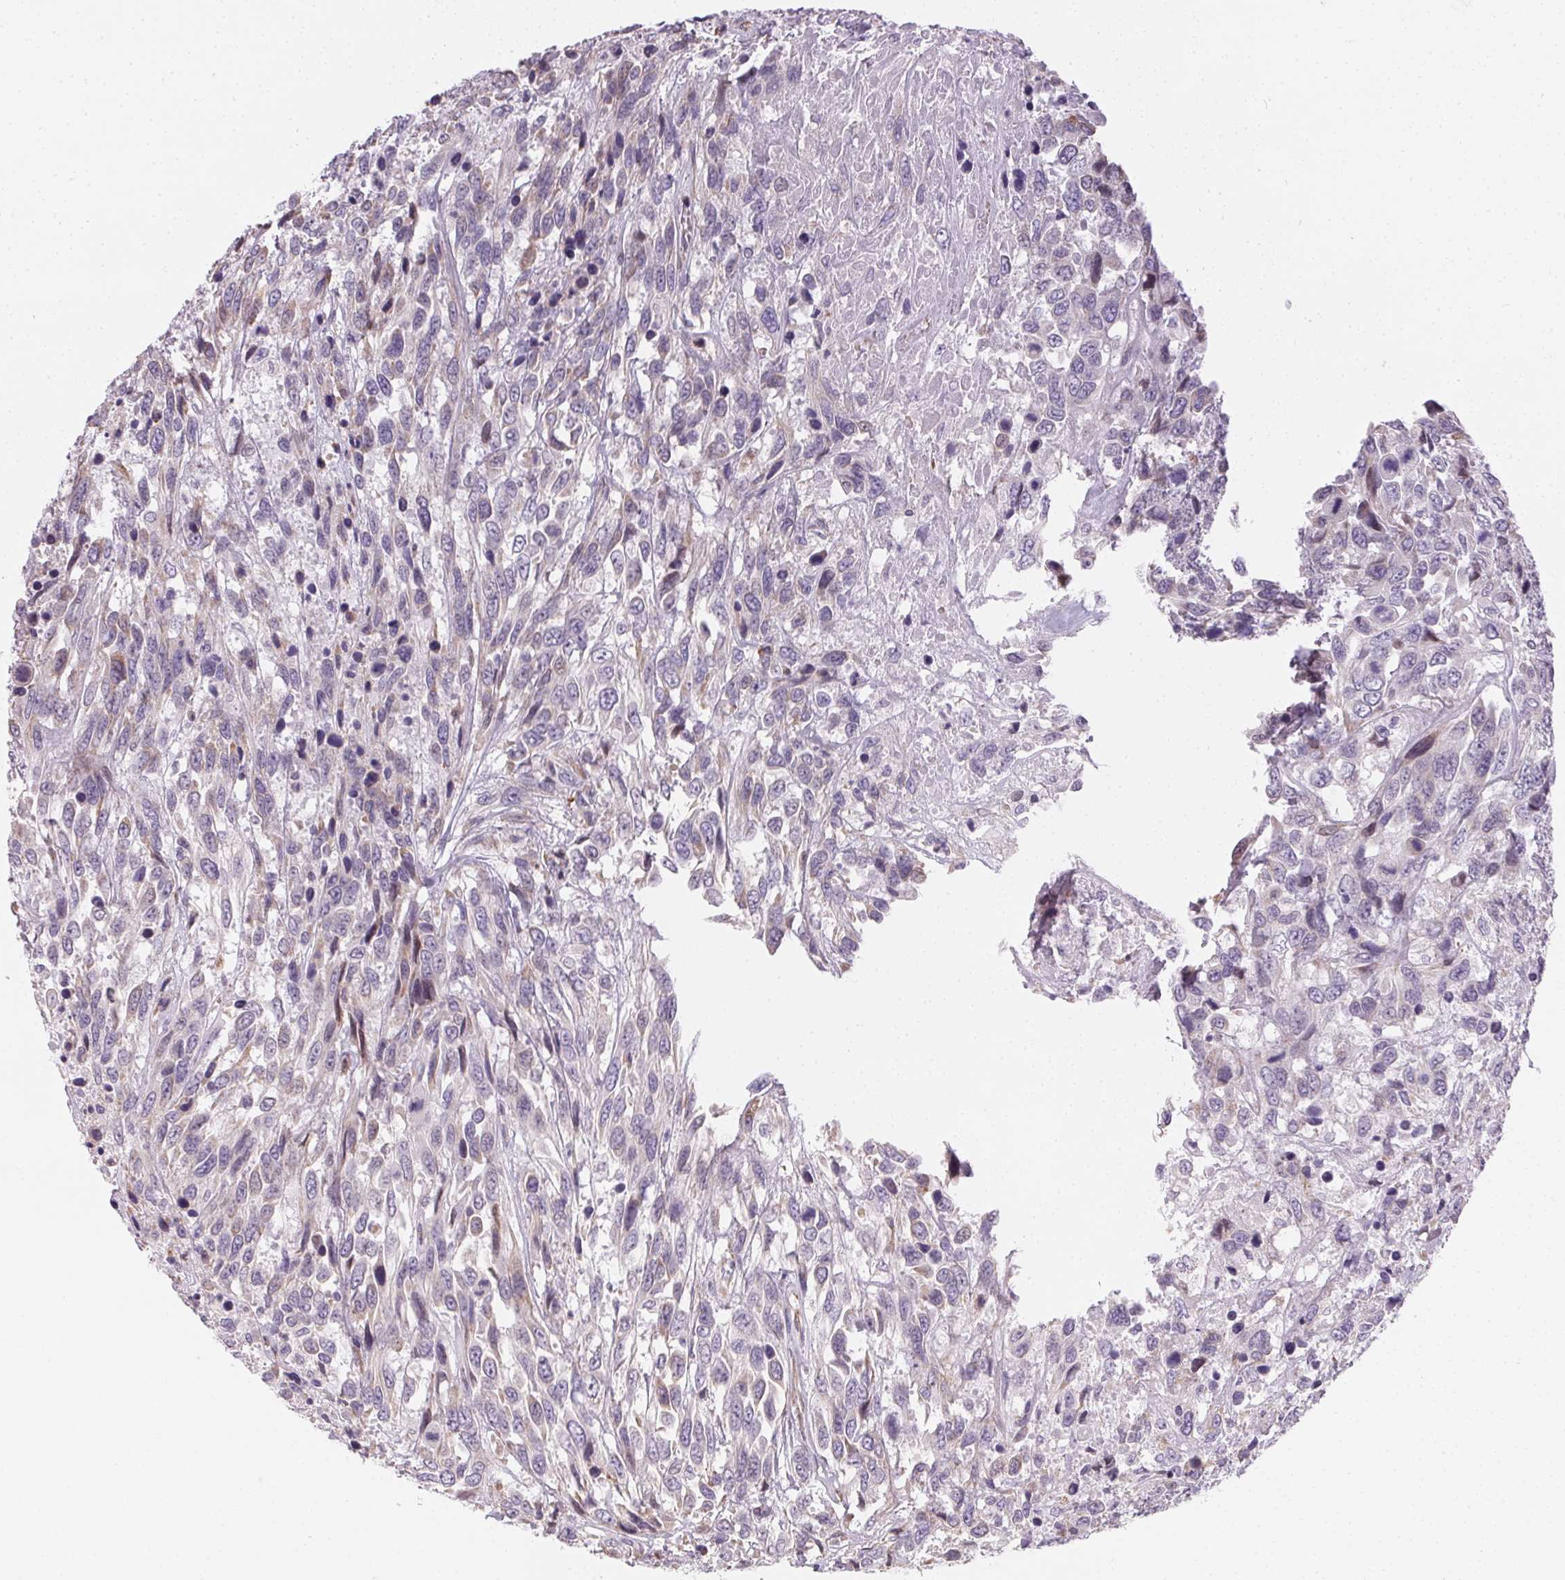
{"staining": {"intensity": "negative", "quantity": "none", "location": "none"}, "tissue": "urothelial cancer", "cell_type": "Tumor cells", "image_type": "cancer", "snomed": [{"axis": "morphology", "description": "Urothelial carcinoma, High grade"}, {"axis": "topography", "description": "Urinary bladder"}], "caption": "Tumor cells are negative for brown protein staining in urothelial cancer.", "gene": "CCDC96", "patient": {"sex": "female", "age": 70}}